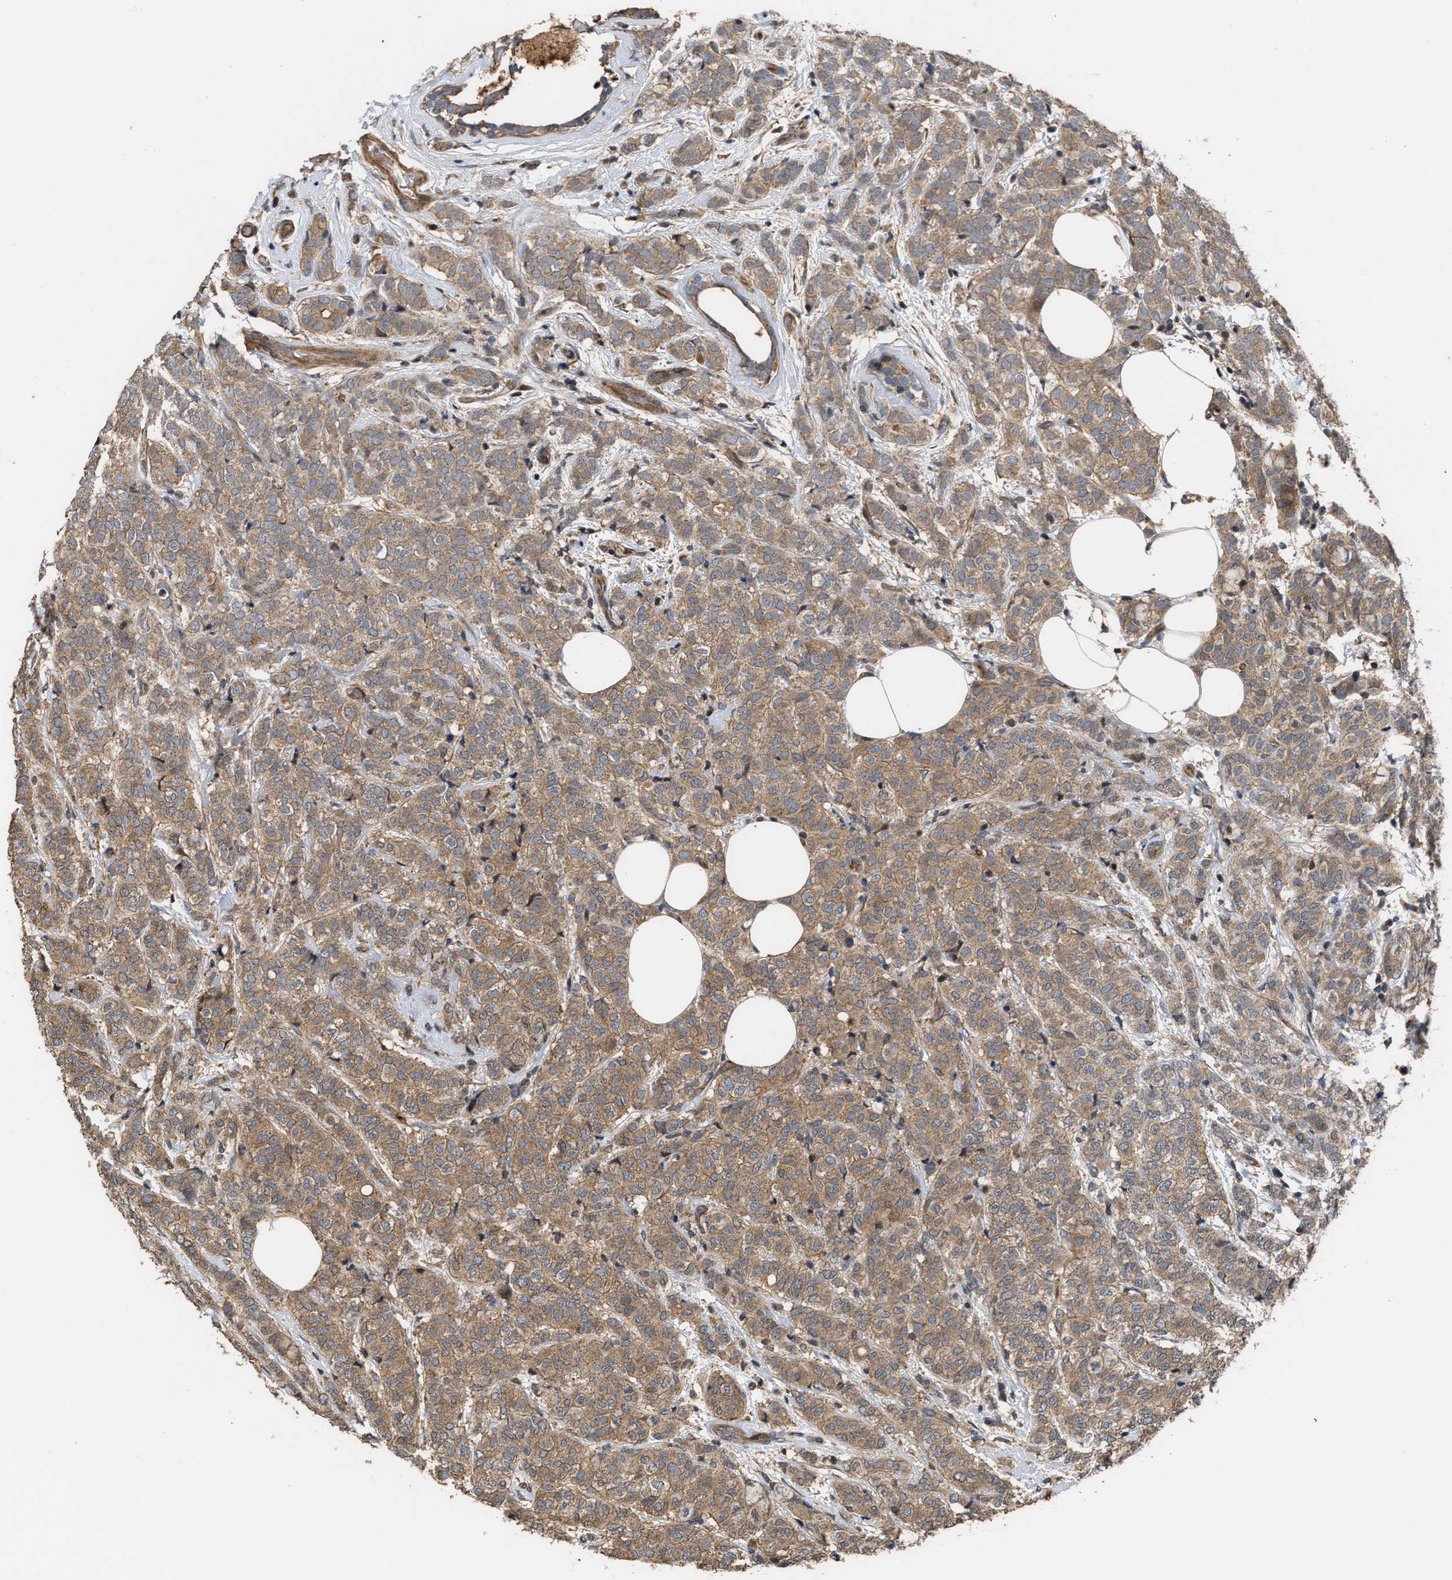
{"staining": {"intensity": "moderate", "quantity": ">75%", "location": "cytoplasmic/membranous"}, "tissue": "breast cancer", "cell_type": "Tumor cells", "image_type": "cancer", "snomed": [{"axis": "morphology", "description": "Lobular carcinoma"}, {"axis": "topography", "description": "Breast"}], "caption": "Breast lobular carcinoma was stained to show a protein in brown. There is medium levels of moderate cytoplasmic/membranous expression in about >75% of tumor cells.", "gene": "STAU1", "patient": {"sex": "female", "age": 60}}